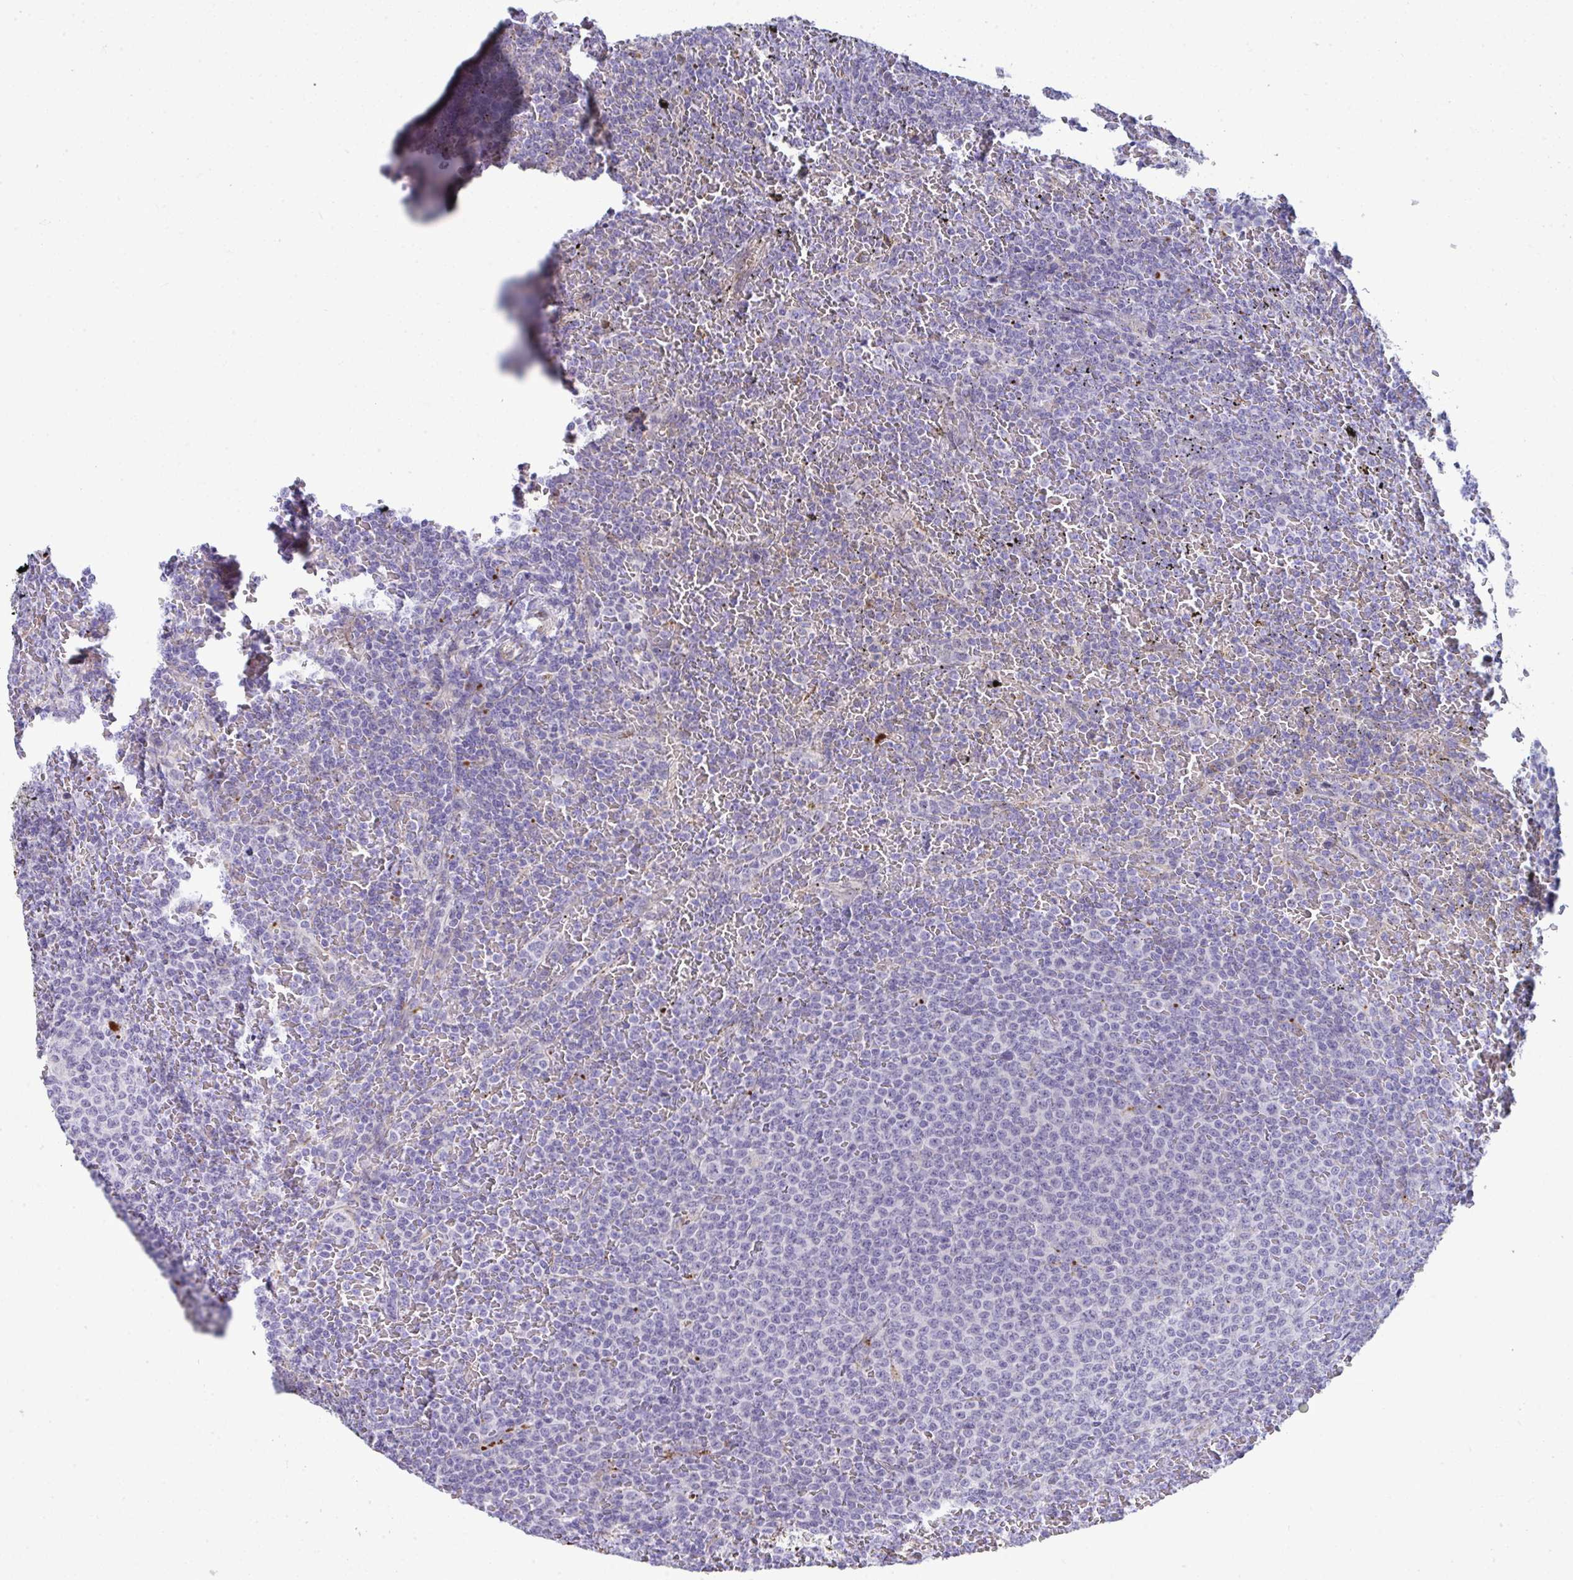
{"staining": {"intensity": "negative", "quantity": "none", "location": "none"}, "tissue": "lymphoma", "cell_type": "Tumor cells", "image_type": "cancer", "snomed": [{"axis": "morphology", "description": "Malignant lymphoma, non-Hodgkin's type, Low grade"}, {"axis": "topography", "description": "Spleen"}], "caption": "DAB (3,3'-diaminobenzidine) immunohistochemical staining of human lymphoma shows no significant positivity in tumor cells. (DAB immunohistochemistry (IHC), high magnification).", "gene": "TOR1AIP2", "patient": {"sex": "female", "age": 77}}